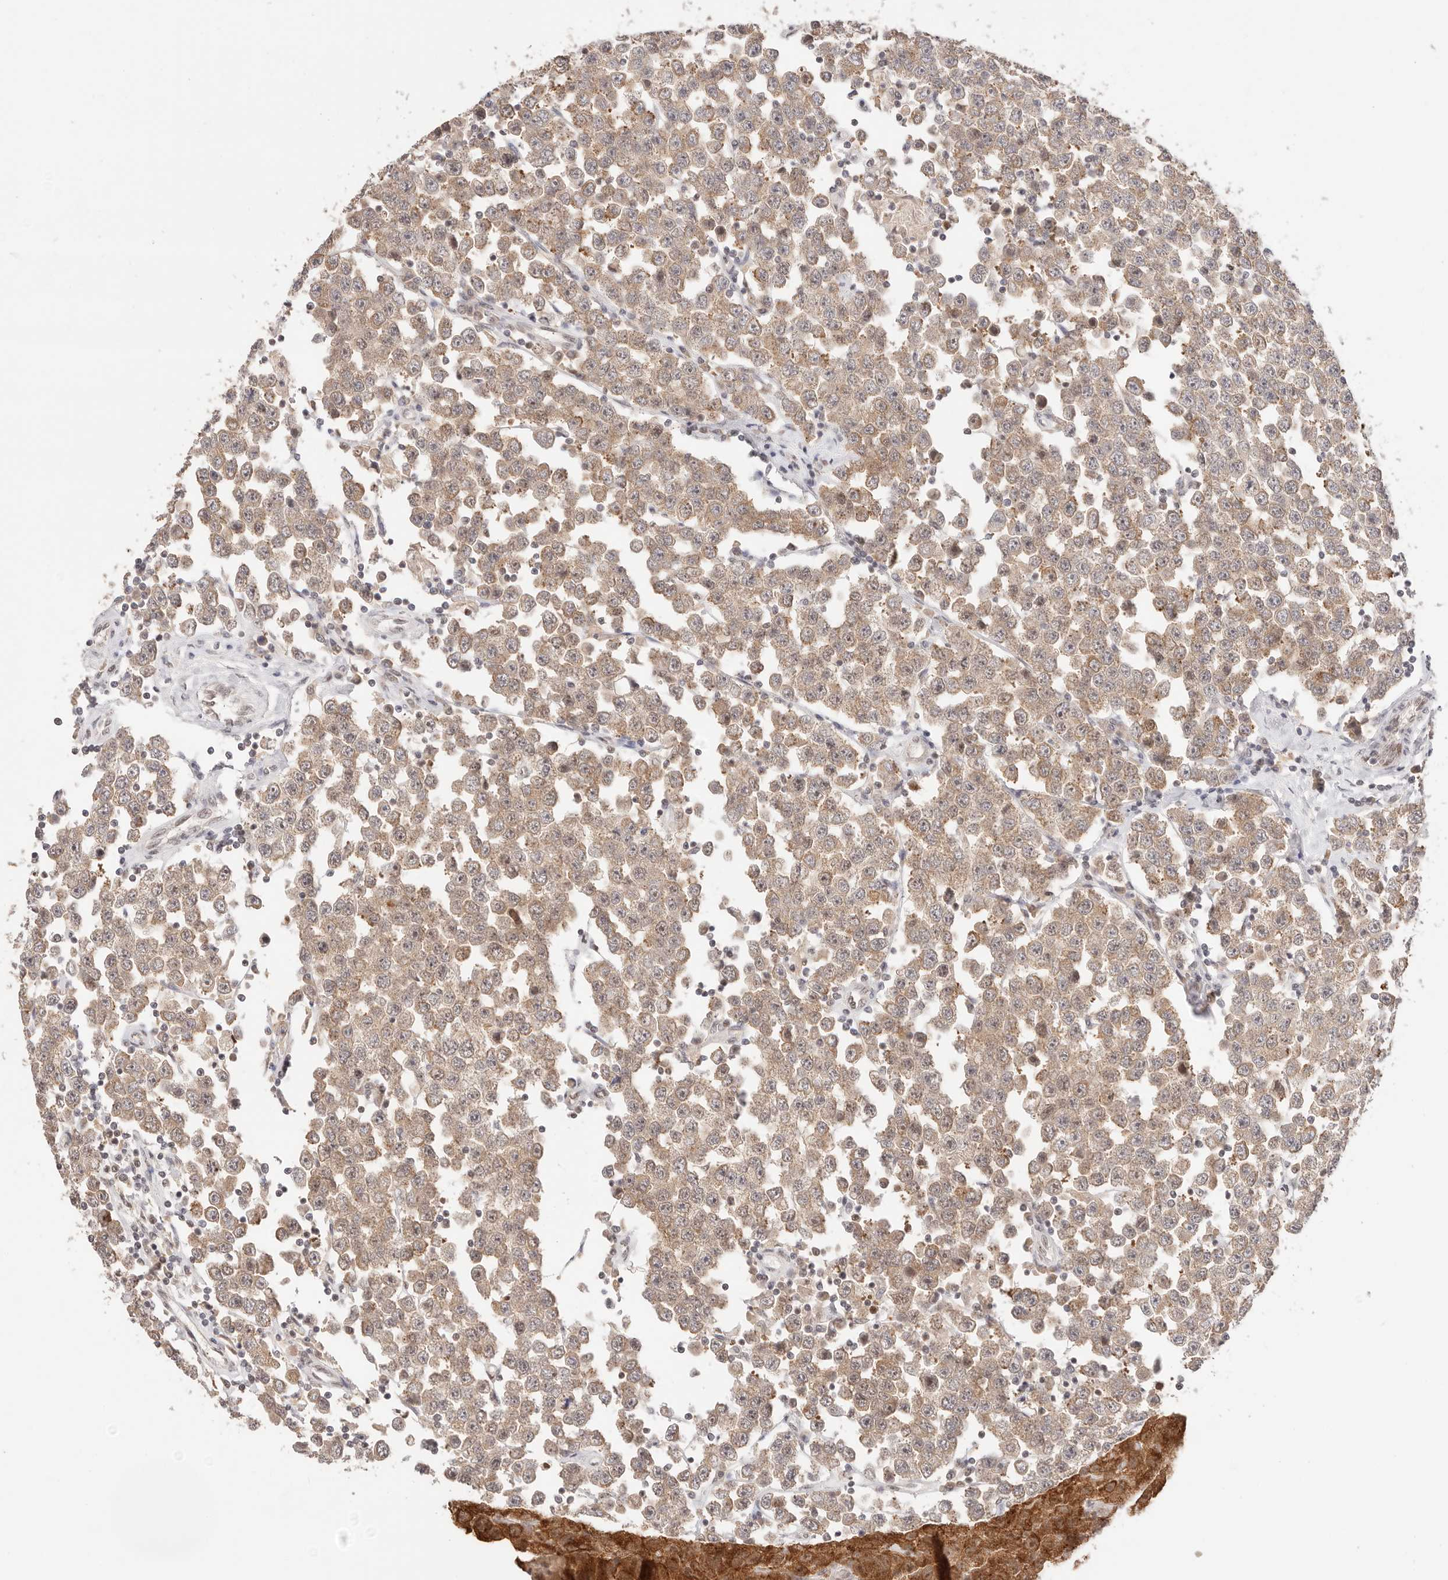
{"staining": {"intensity": "moderate", "quantity": ">75%", "location": "cytoplasmic/membranous"}, "tissue": "testis cancer", "cell_type": "Tumor cells", "image_type": "cancer", "snomed": [{"axis": "morphology", "description": "Seminoma, NOS"}, {"axis": "topography", "description": "Testis"}], "caption": "This micrograph demonstrates testis cancer (seminoma) stained with immunohistochemistry (IHC) to label a protein in brown. The cytoplasmic/membranous of tumor cells show moderate positivity for the protein. Nuclei are counter-stained blue.", "gene": "RFC3", "patient": {"sex": "male", "age": 28}}